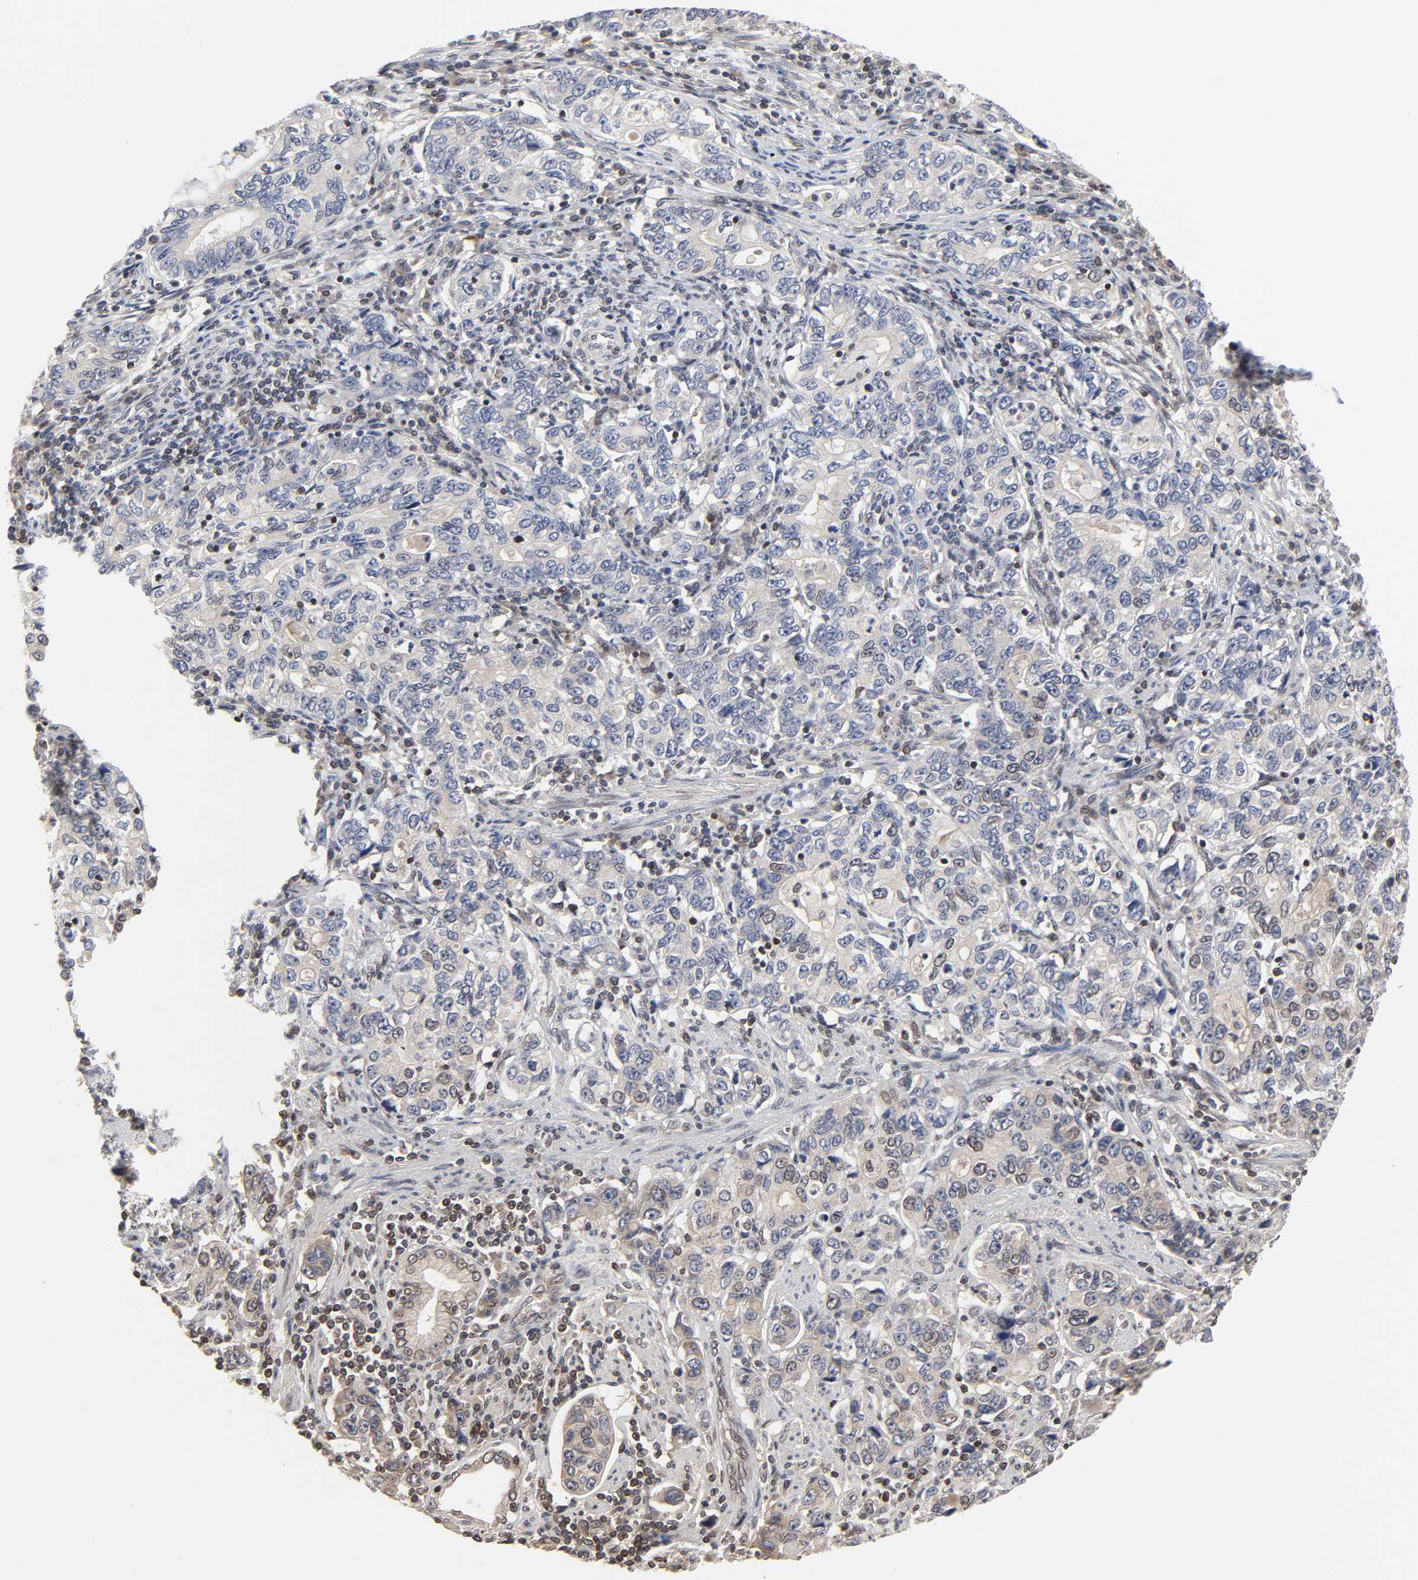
{"staining": {"intensity": "moderate", "quantity": "<25%", "location": "cytoplasmic/membranous,nuclear"}, "tissue": "stomach cancer", "cell_type": "Tumor cells", "image_type": "cancer", "snomed": [{"axis": "morphology", "description": "Adenocarcinoma, NOS"}, {"axis": "topography", "description": "Stomach, lower"}], "caption": "About <25% of tumor cells in stomach adenocarcinoma demonstrate moderate cytoplasmic/membranous and nuclear protein expression as visualized by brown immunohistochemical staining.", "gene": "CPN2", "patient": {"sex": "female", "age": 72}}